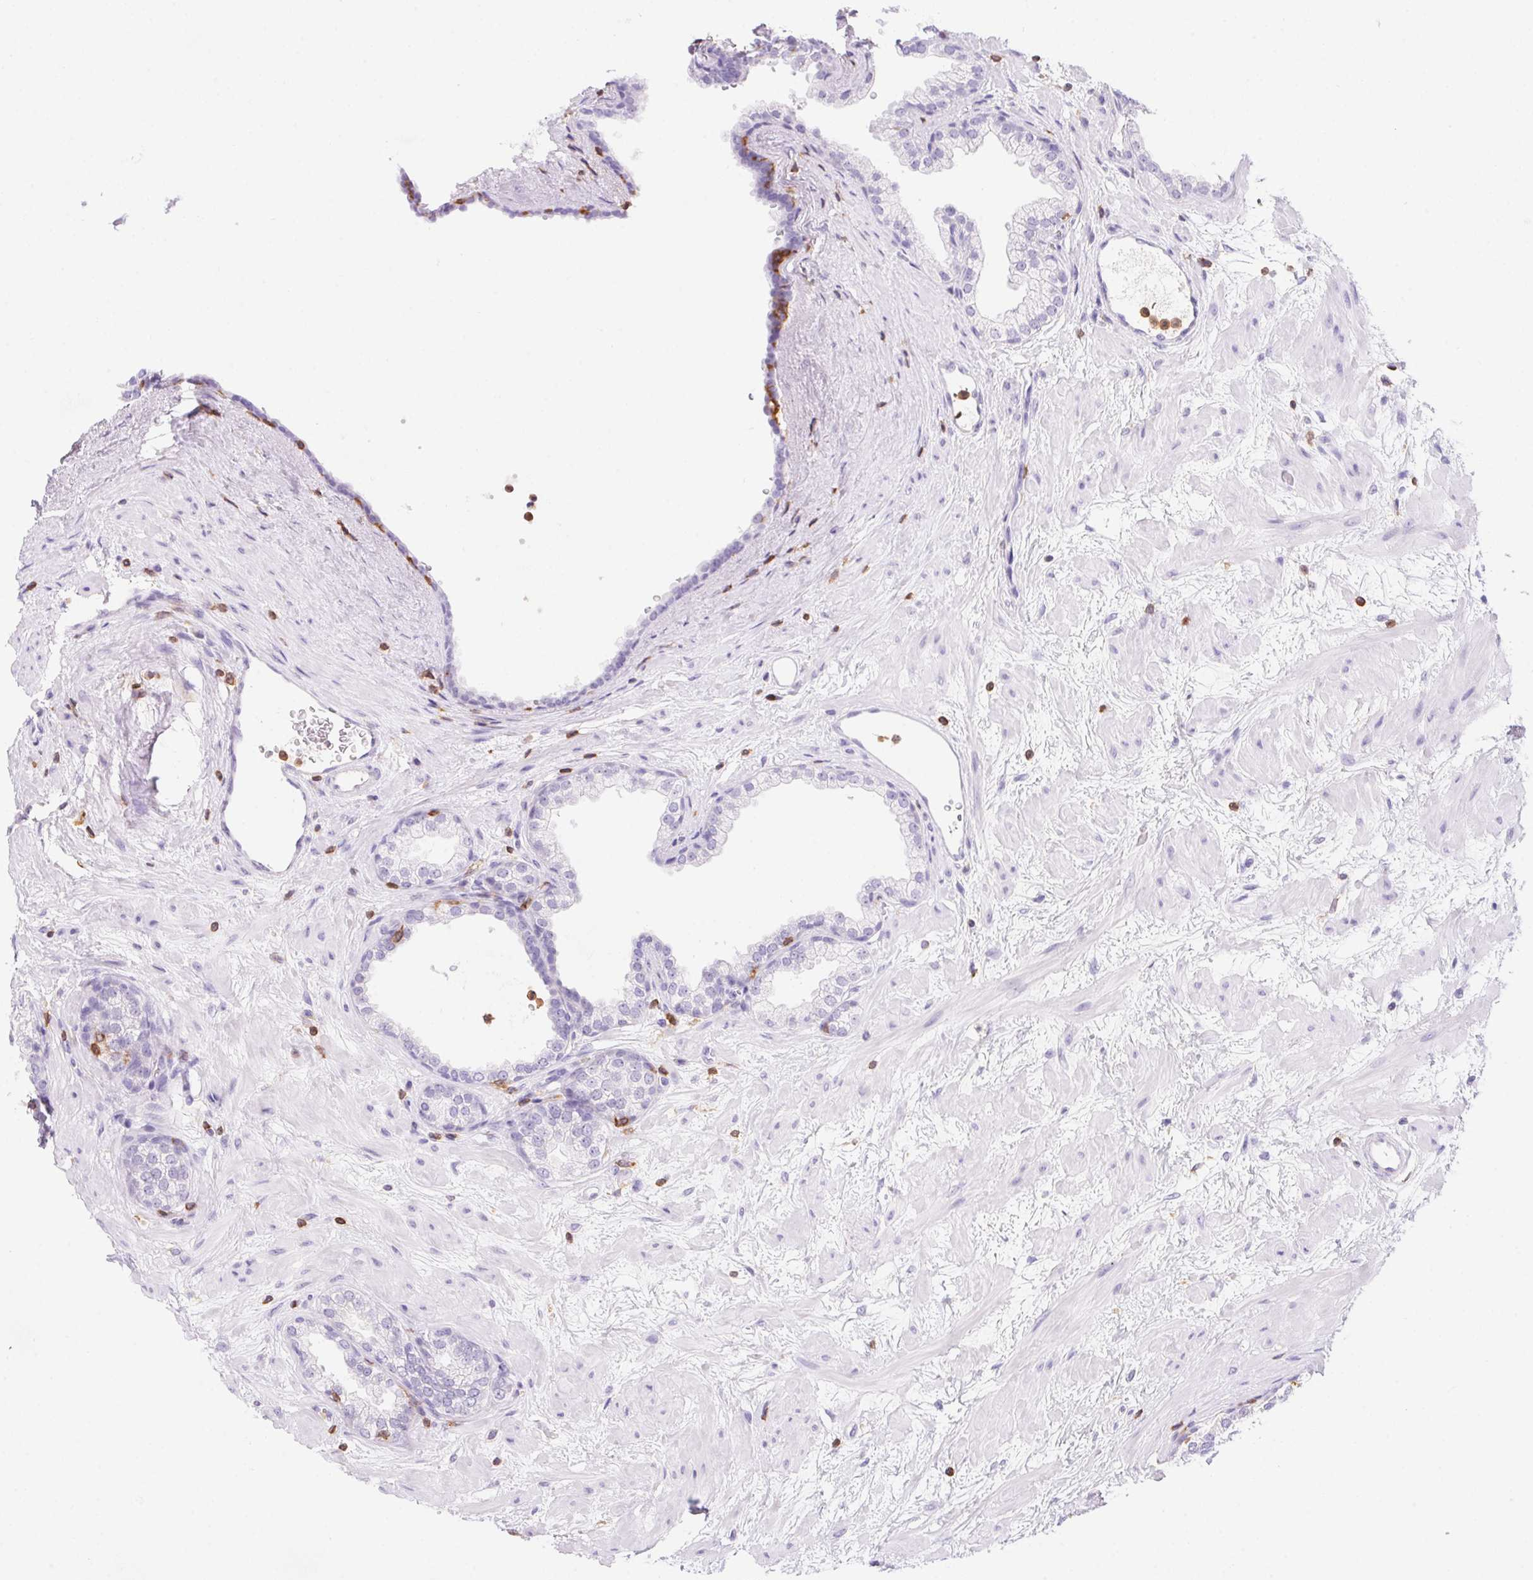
{"staining": {"intensity": "negative", "quantity": "none", "location": "none"}, "tissue": "prostate", "cell_type": "Glandular cells", "image_type": "normal", "snomed": [{"axis": "morphology", "description": "Normal tissue, NOS"}, {"axis": "topography", "description": "Prostate"}], "caption": "IHC micrograph of normal prostate stained for a protein (brown), which displays no staining in glandular cells. The staining is performed using DAB brown chromogen with nuclei counter-stained in using hematoxylin.", "gene": "APBB1IP", "patient": {"sex": "male", "age": 37}}